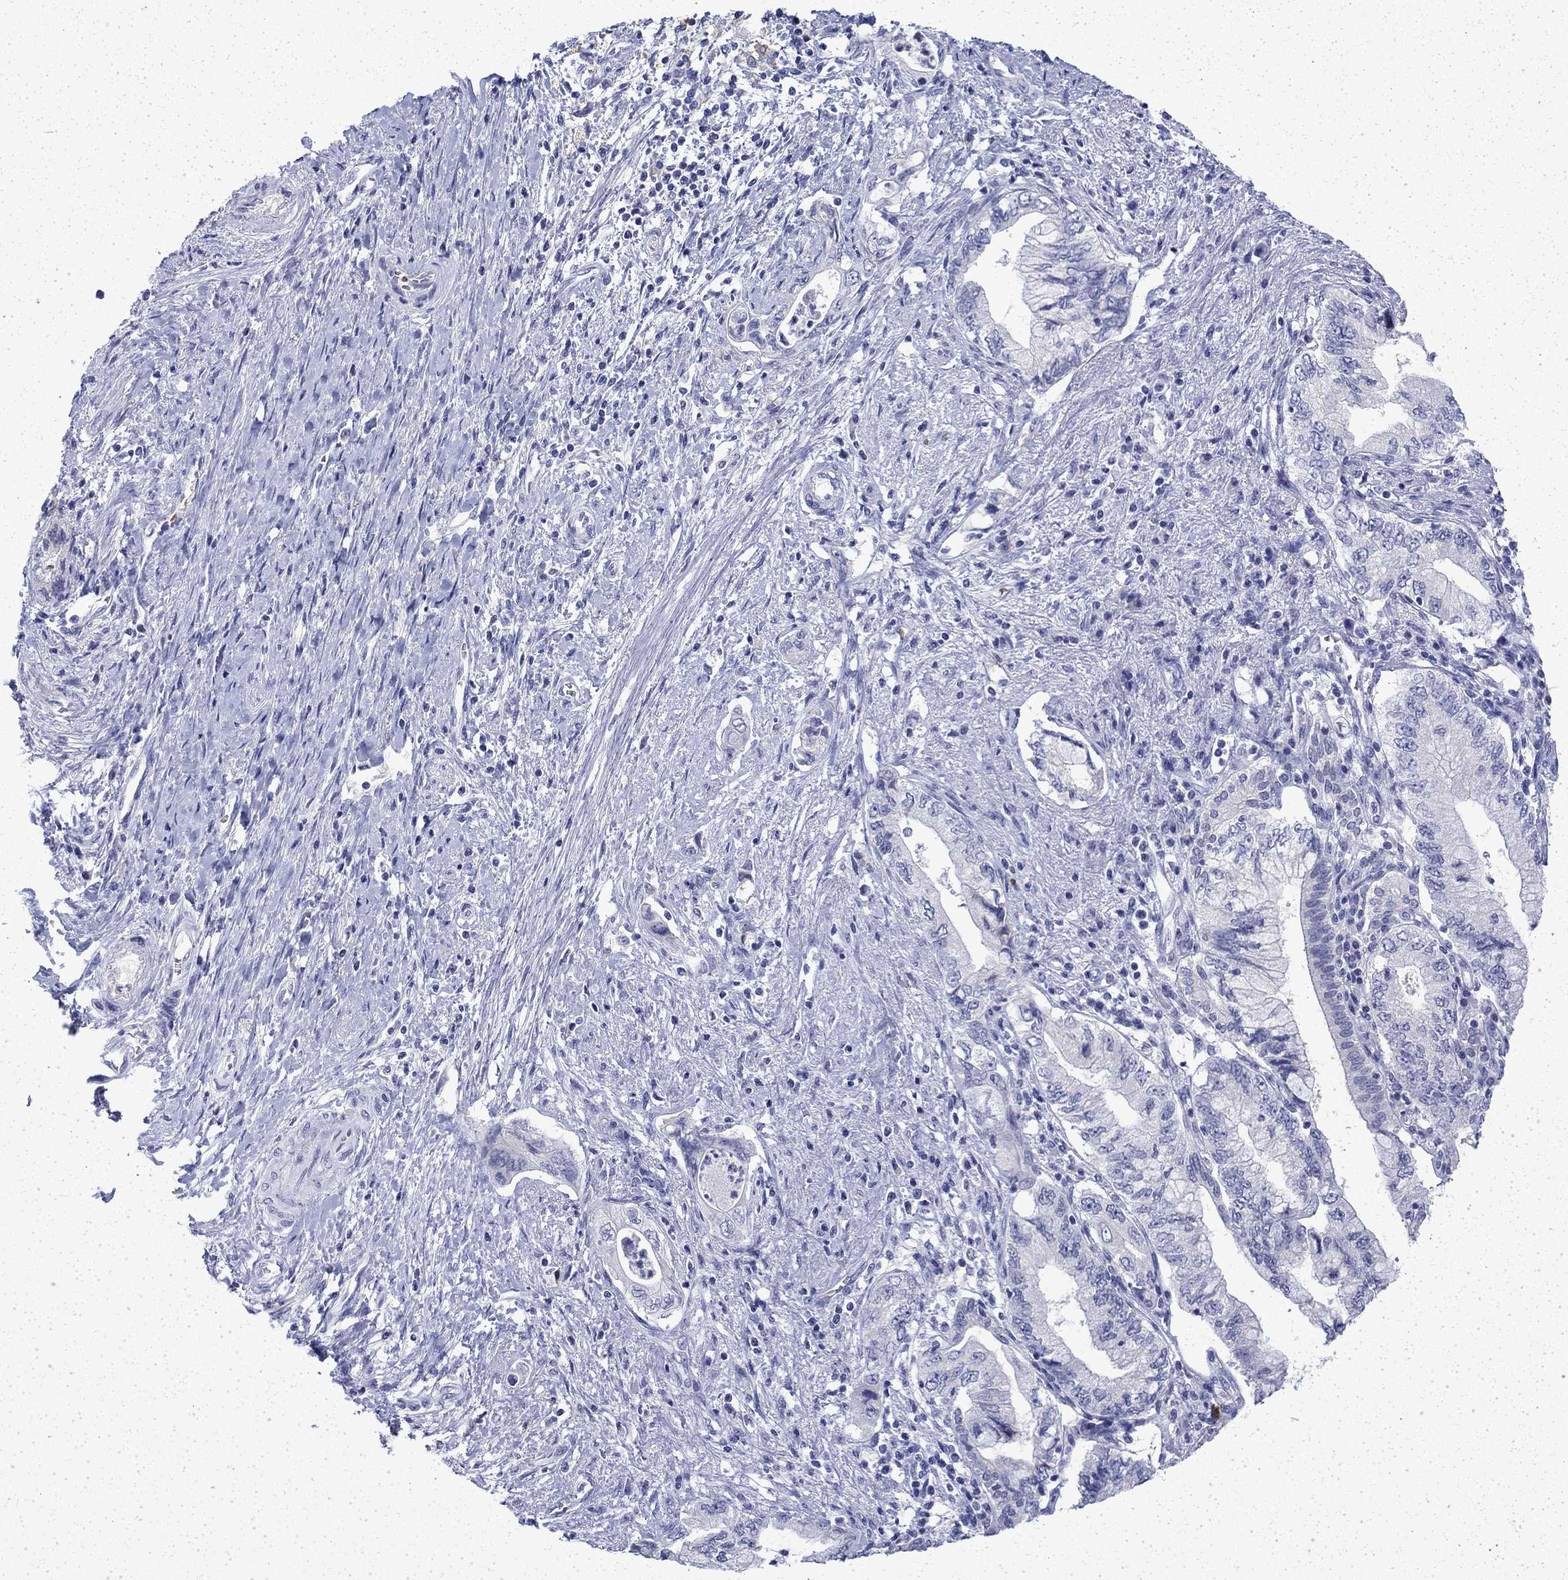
{"staining": {"intensity": "negative", "quantity": "none", "location": "none"}, "tissue": "pancreatic cancer", "cell_type": "Tumor cells", "image_type": "cancer", "snomed": [{"axis": "morphology", "description": "Adenocarcinoma, NOS"}, {"axis": "topography", "description": "Pancreas"}], "caption": "The immunohistochemistry histopathology image has no significant positivity in tumor cells of pancreatic cancer (adenocarcinoma) tissue.", "gene": "ENPP6", "patient": {"sex": "female", "age": 73}}